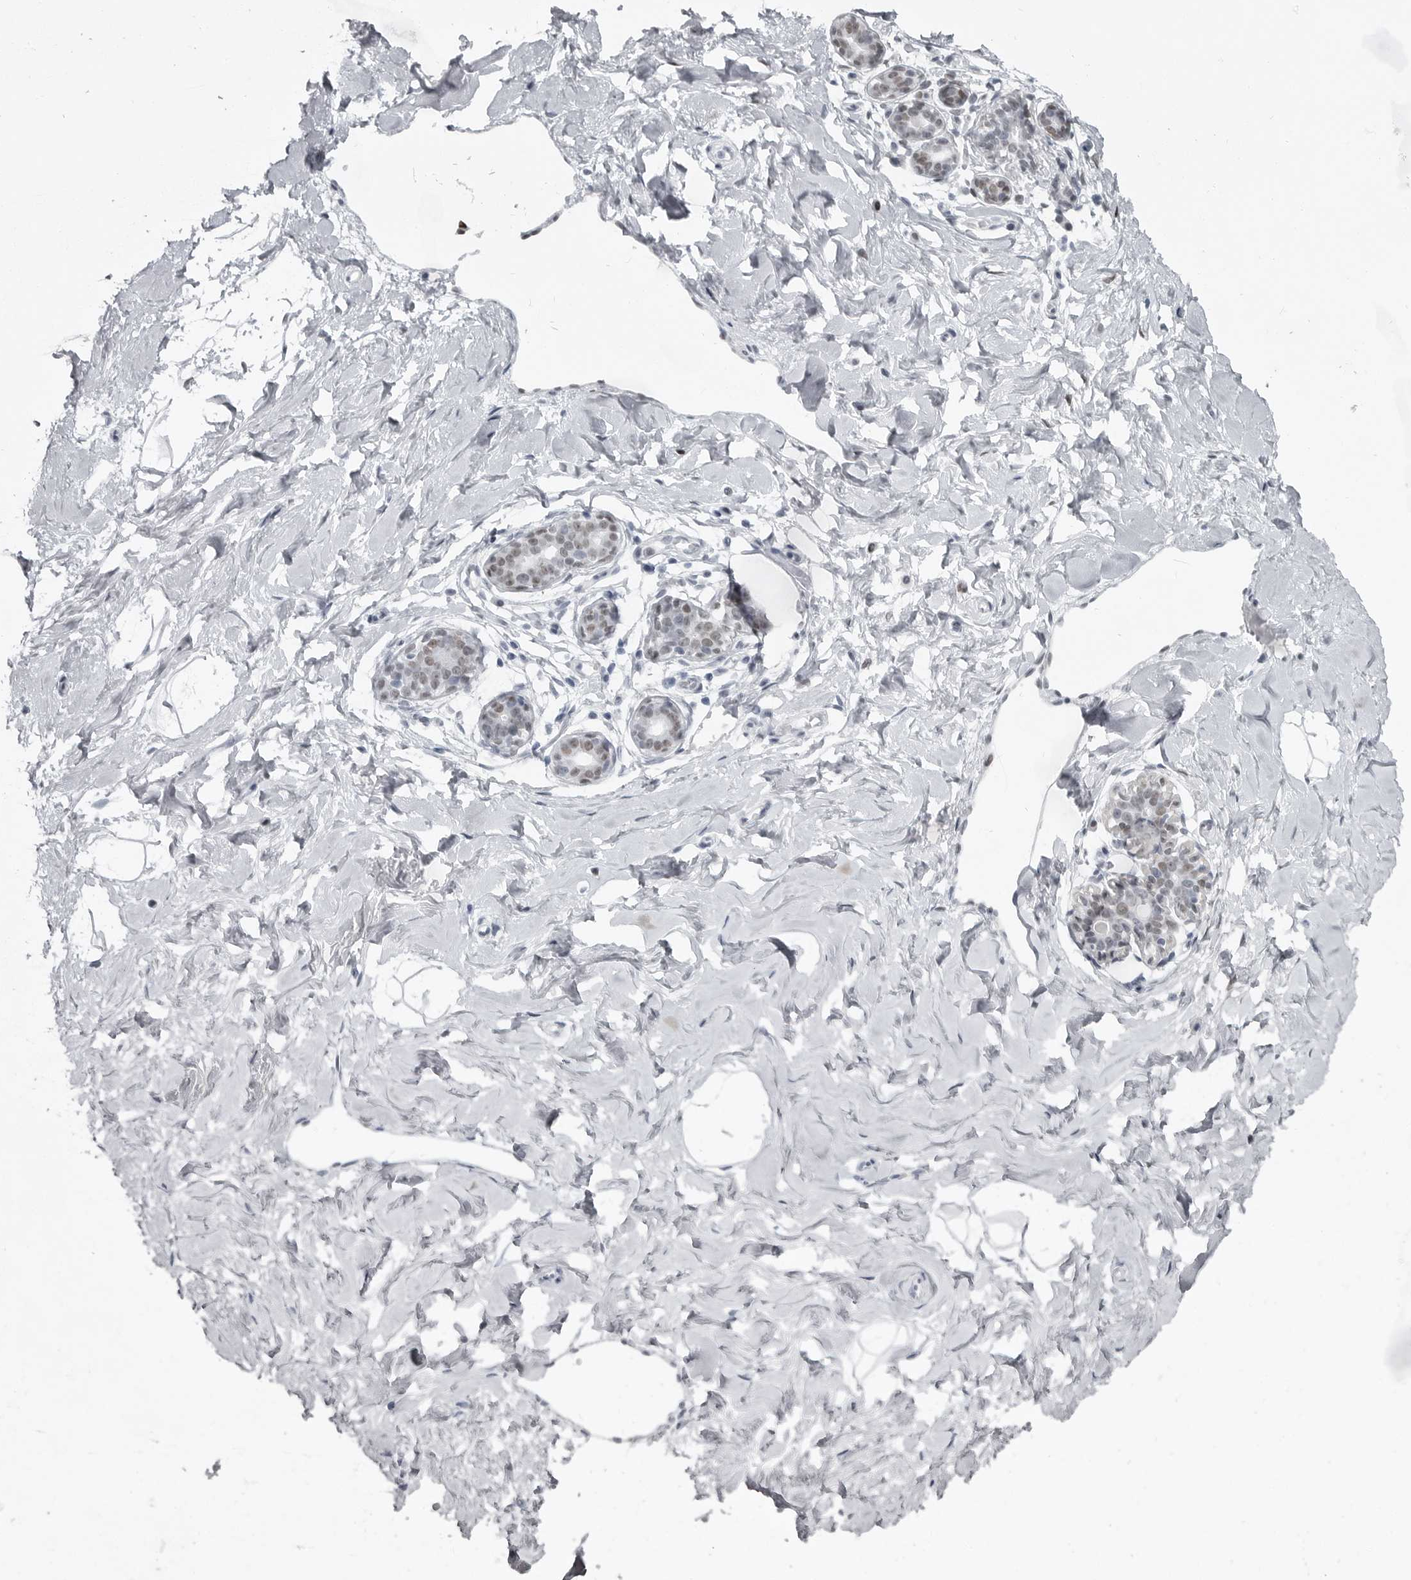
{"staining": {"intensity": "negative", "quantity": "none", "location": "none"}, "tissue": "breast", "cell_type": "Adipocytes", "image_type": "normal", "snomed": [{"axis": "morphology", "description": "Normal tissue, NOS"}, {"axis": "morphology", "description": "Adenoma, NOS"}, {"axis": "topography", "description": "Breast"}], "caption": "A micrograph of human breast is negative for staining in adipocytes. Brightfield microscopy of IHC stained with DAB (3,3'-diaminobenzidine) (brown) and hematoxylin (blue), captured at high magnification.", "gene": "HMGN3", "patient": {"sex": "female", "age": 23}}